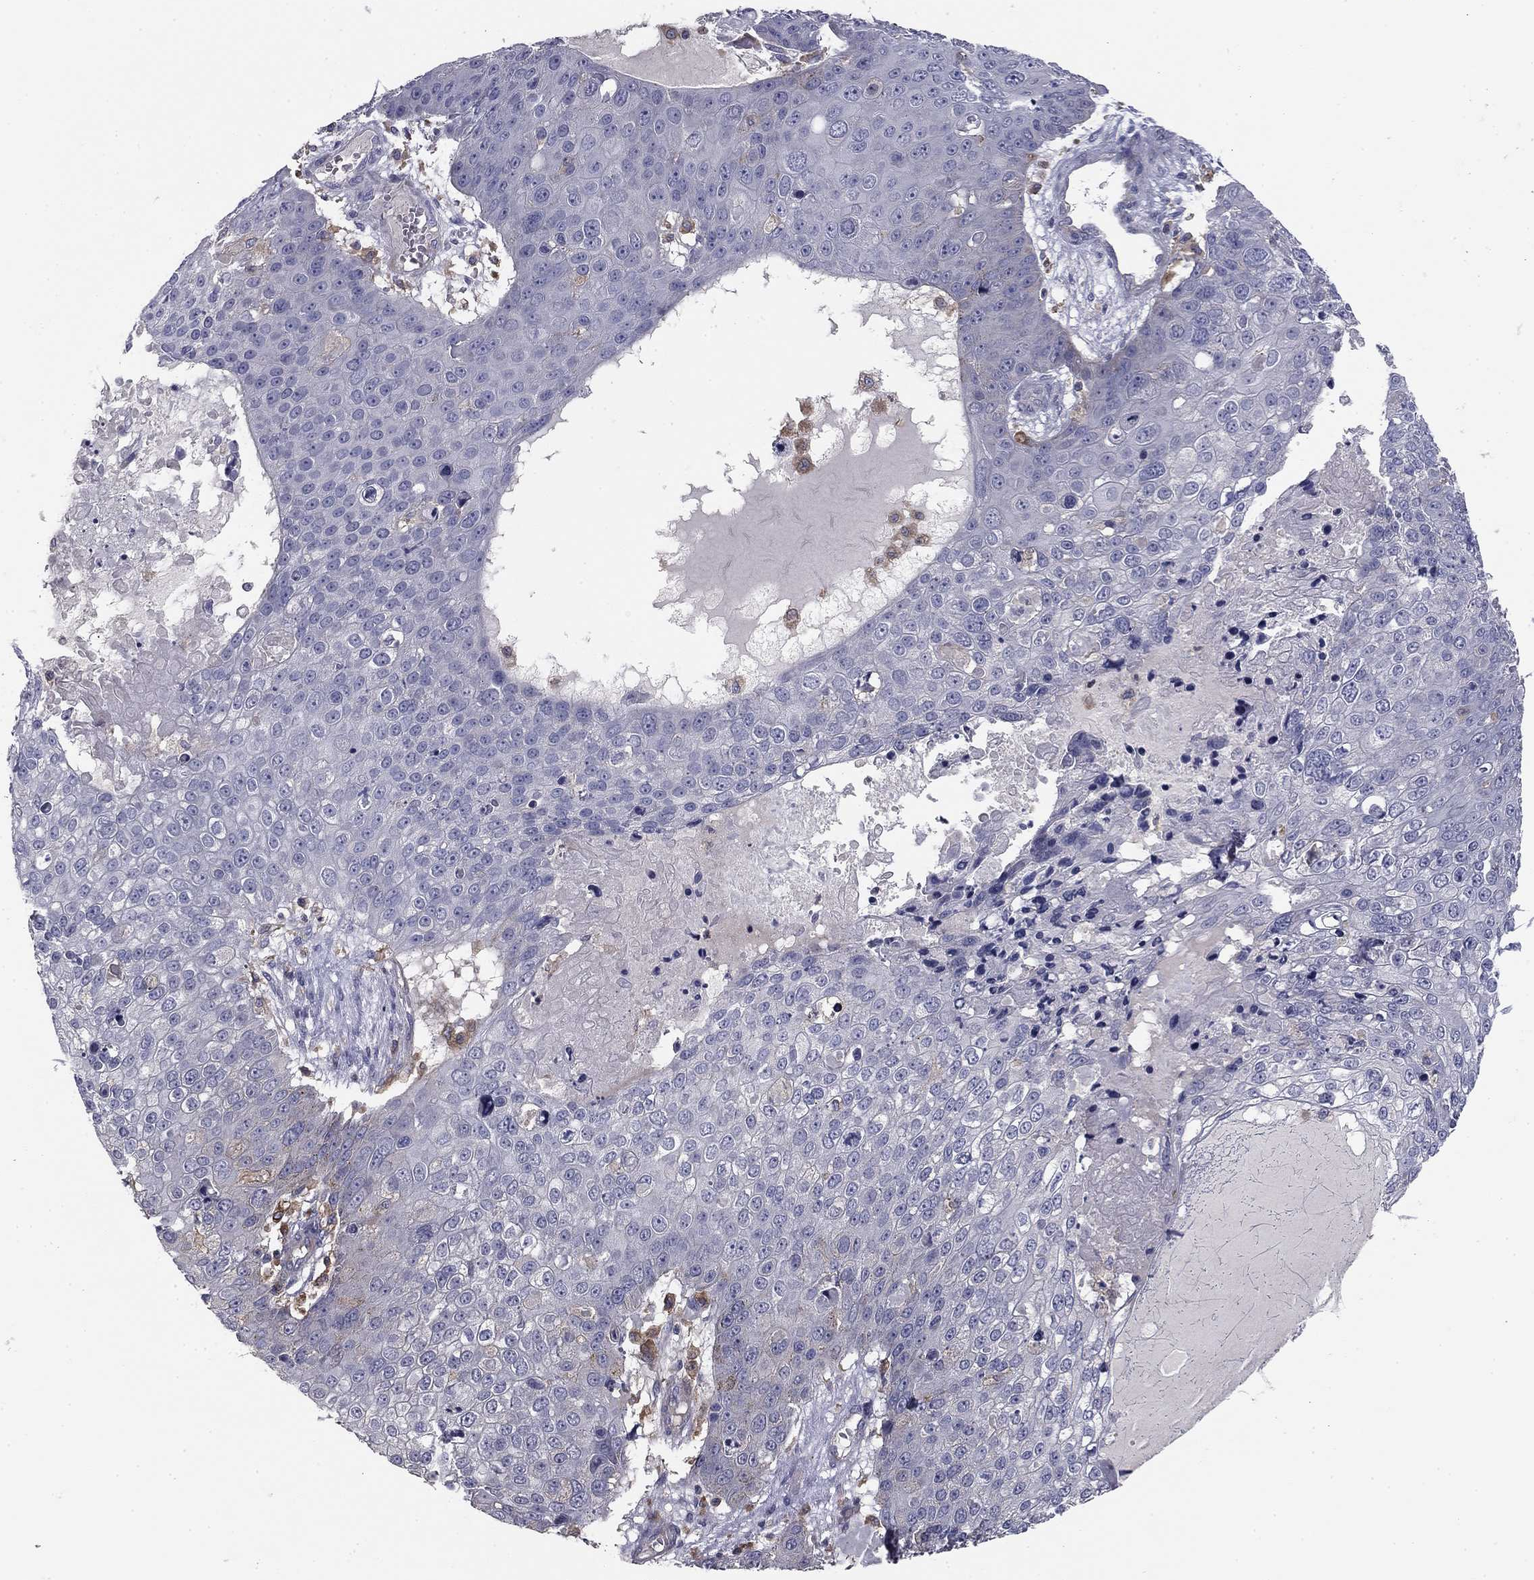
{"staining": {"intensity": "negative", "quantity": "none", "location": "none"}, "tissue": "skin cancer", "cell_type": "Tumor cells", "image_type": "cancer", "snomed": [{"axis": "morphology", "description": "Squamous cell carcinoma, NOS"}, {"axis": "topography", "description": "Skin"}], "caption": "Tumor cells are negative for protein expression in human skin cancer.", "gene": "PLCB2", "patient": {"sex": "male", "age": 71}}